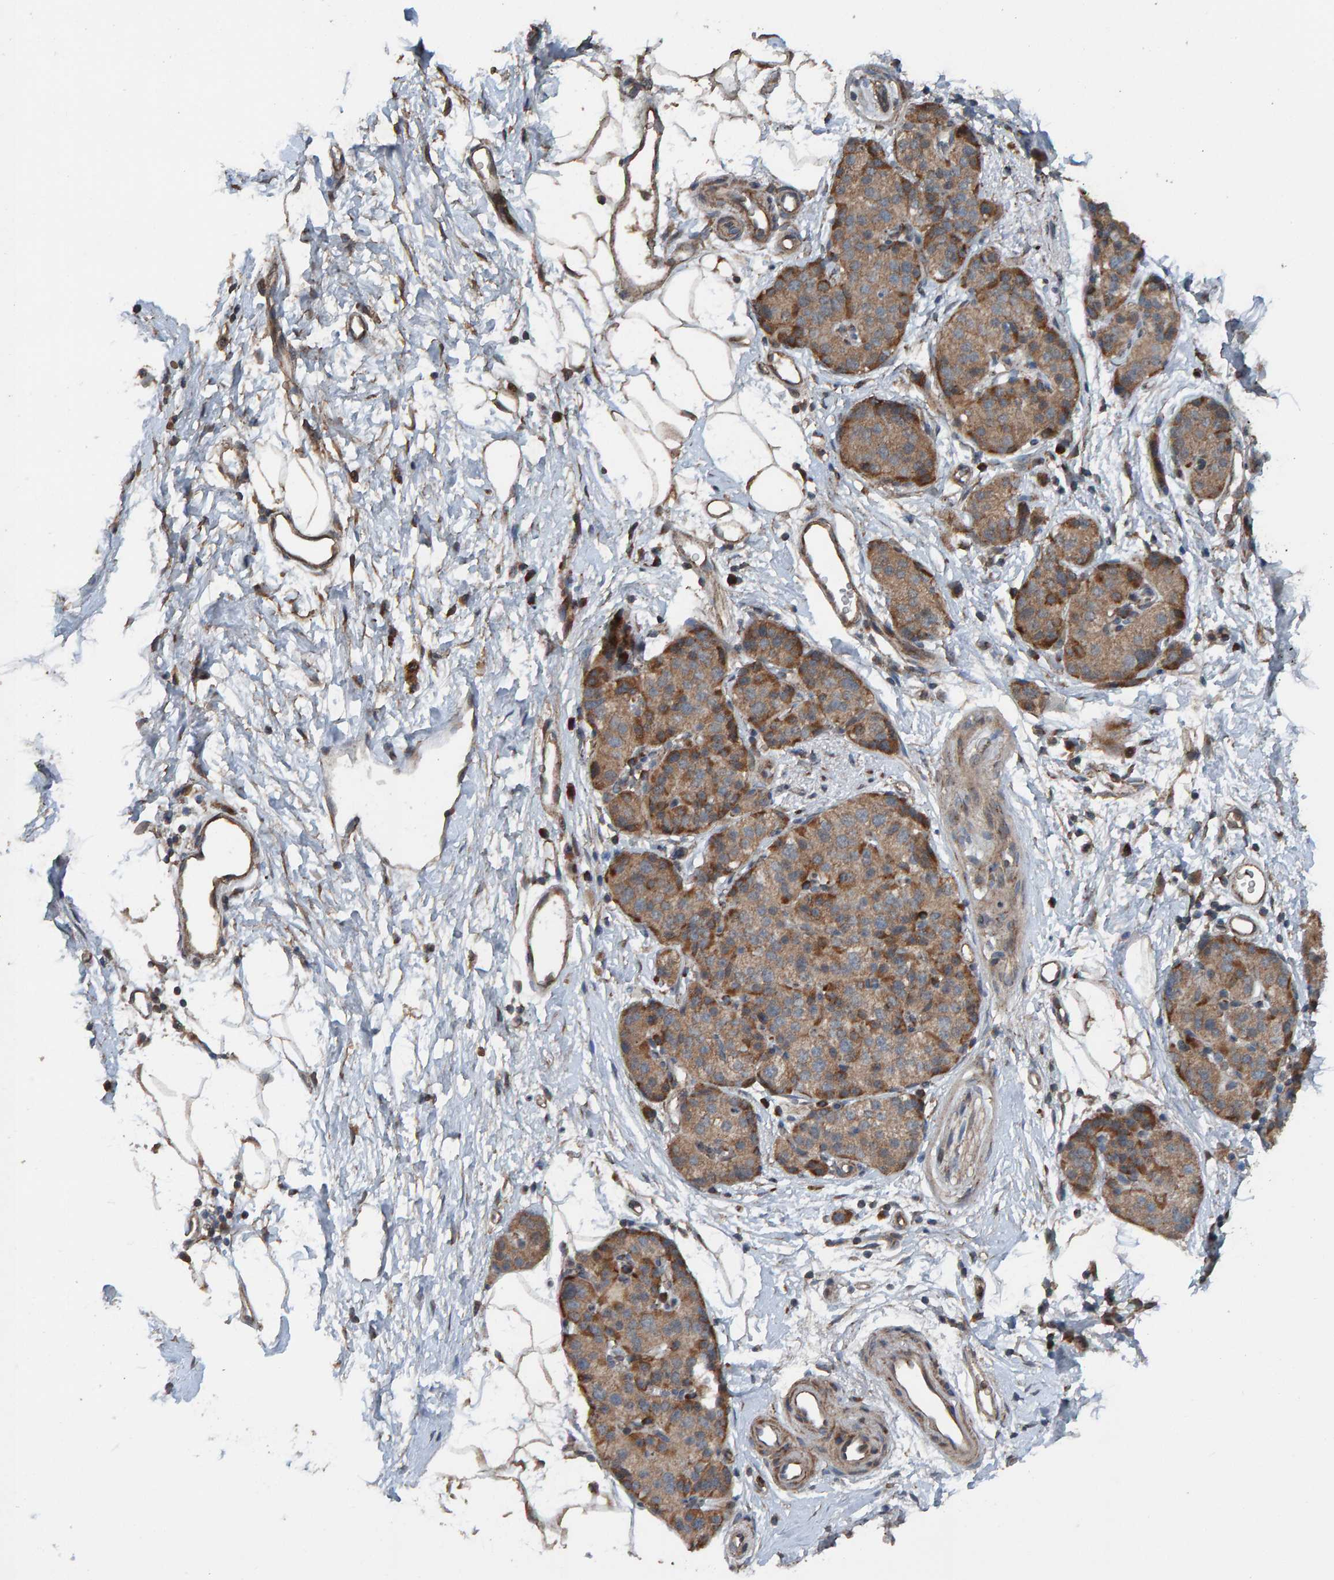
{"staining": {"intensity": "moderate", "quantity": ">75%", "location": "cytoplasmic/membranous"}, "tissue": "pancreatic cancer", "cell_type": "Tumor cells", "image_type": "cancer", "snomed": [{"axis": "morphology", "description": "Adenocarcinoma, NOS"}, {"axis": "topography", "description": "Pancreas"}], "caption": "There is medium levels of moderate cytoplasmic/membranous positivity in tumor cells of pancreatic cancer, as demonstrated by immunohistochemical staining (brown color).", "gene": "DUS1L", "patient": {"sex": "male", "age": 50}}